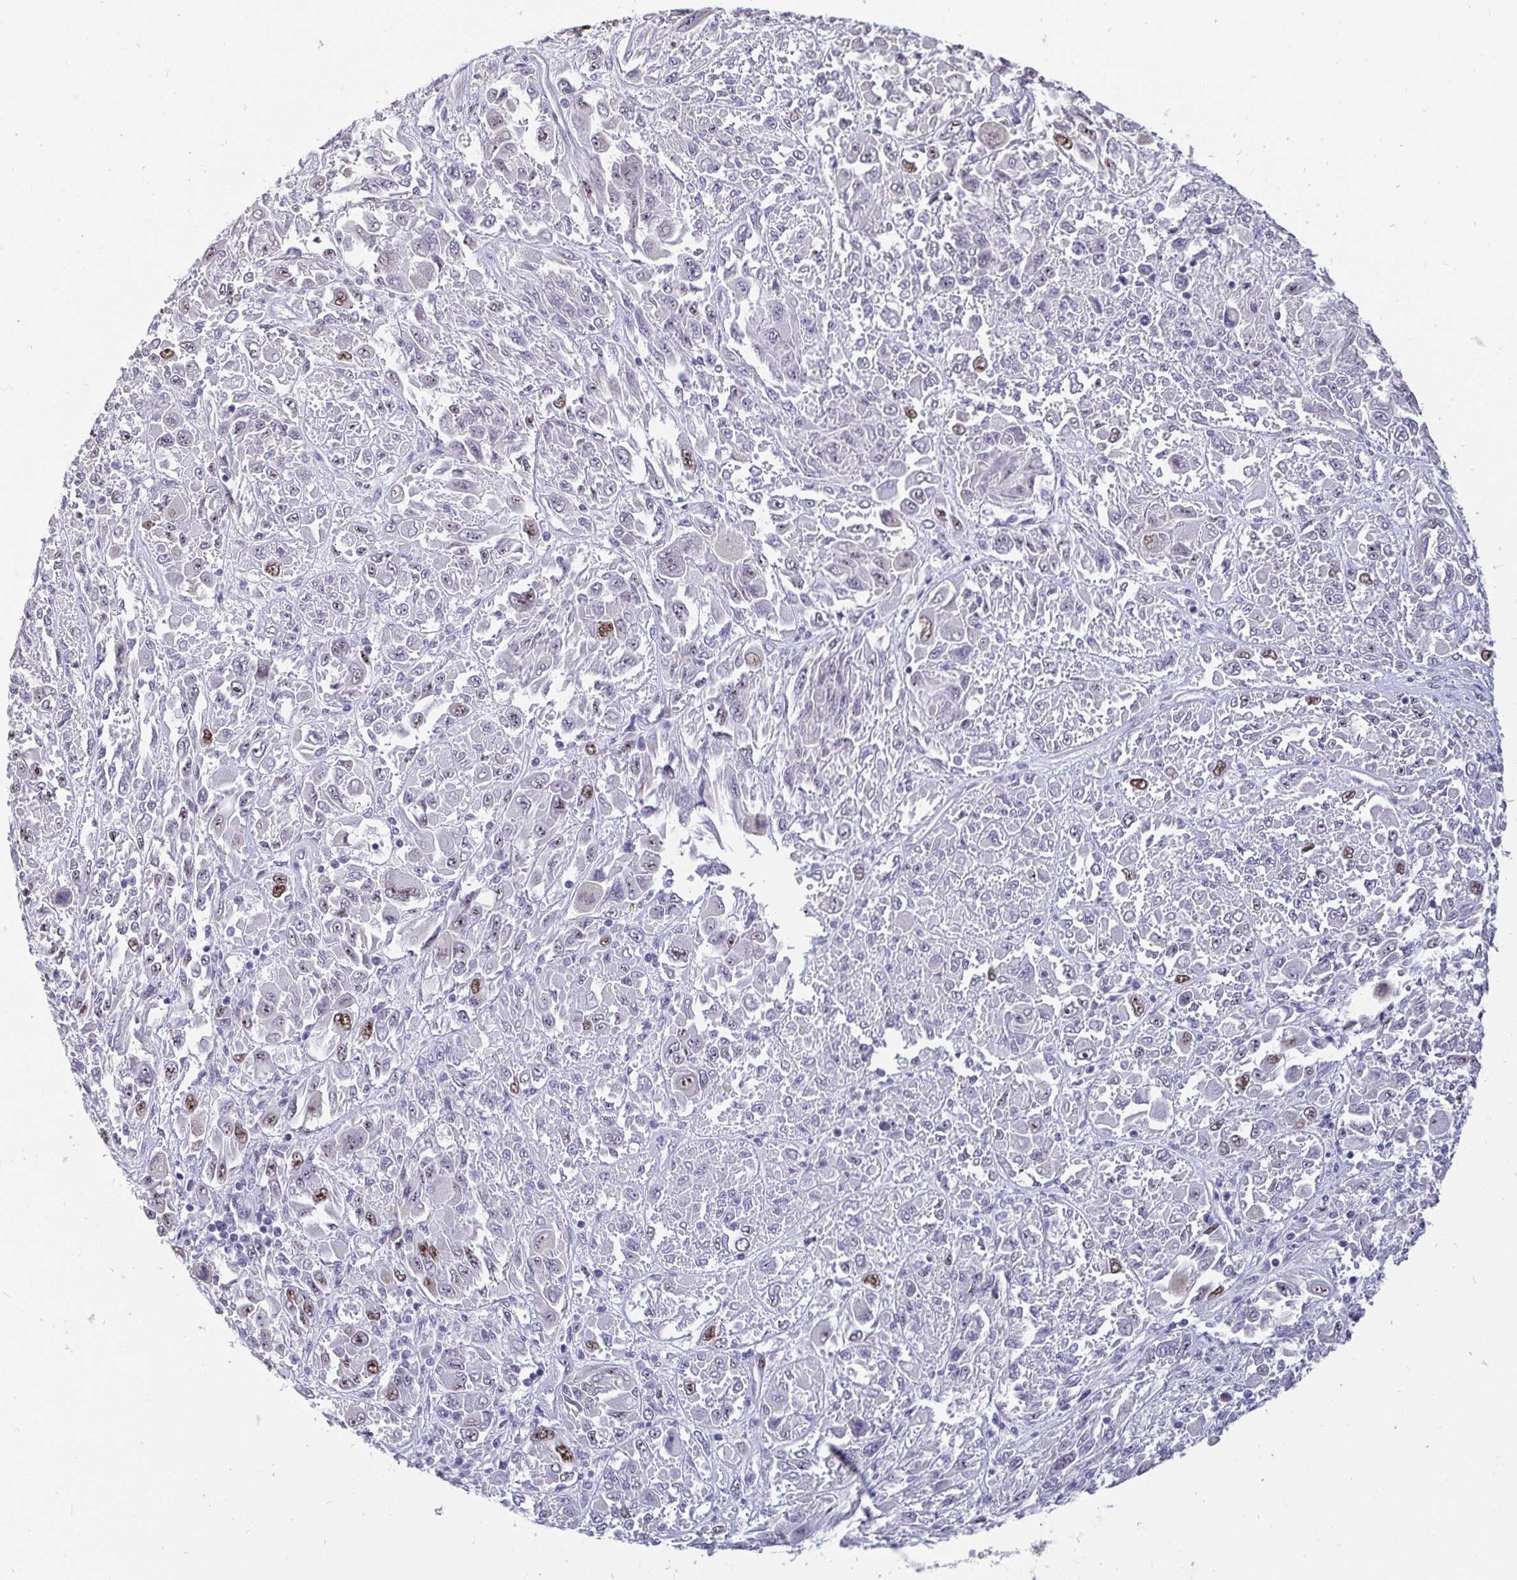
{"staining": {"intensity": "moderate", "quantity": "<25%", "location": "nuclear"}, "tissue": "melanoma", "cell_type": "Tumor cells", "image_type": "cancer", "snomed": [{"axis": "morphology", "description": "Malignant melanoma, NOS"}, {"axis": "topography", "description": "Skin"}], "caption": "This is an image of immunohistochemistry staining of malignant melanoma, which shows moderate positivity in the nuclear of tumor cells.", "gene": "ANLN", "patient": {"sex": "female", "age": 91}}